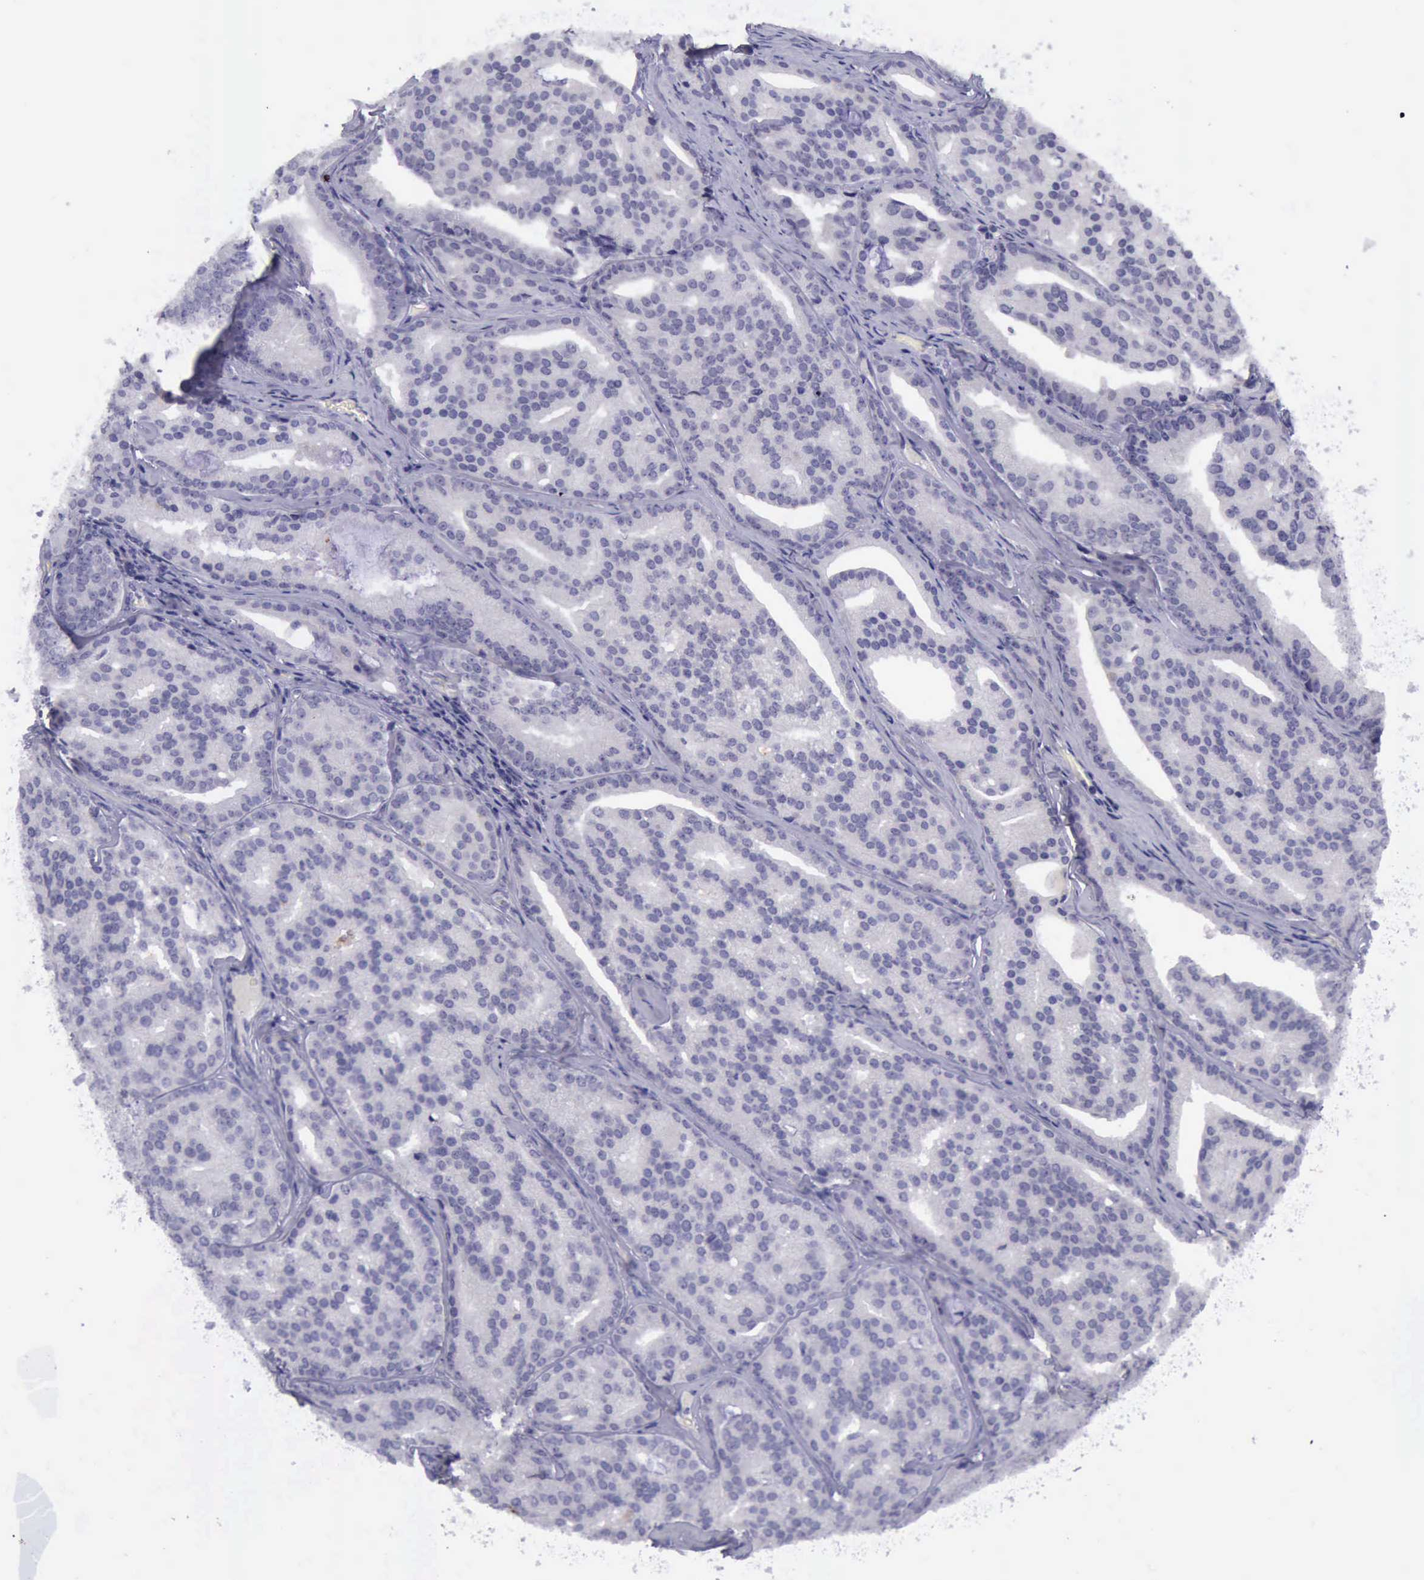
{"staining": {"intensity": "negative", "quantity": "none", "location": "none"}, "tissue": "prostate cancer", "cell_type": "Tumor cells", "image_type": "cancer", "snomed": [{"axis": "morphology", "description": "Adenocarcinoma, High grade"}, {"axis": "topography", "description": "Prostate"}], "caption": "Immunohistochemistry (IHC) of human prostate high-grade adenocarcinoma demonstrates no positivity in tumor cells. The staining was performed using DAB to visualize the protein expression in brown, while the nuclei were stained in blue with hematoxylin (Magnification: 20x).", "gene": "ARNT2", "patient": {"sex": "male", "age": 64}}